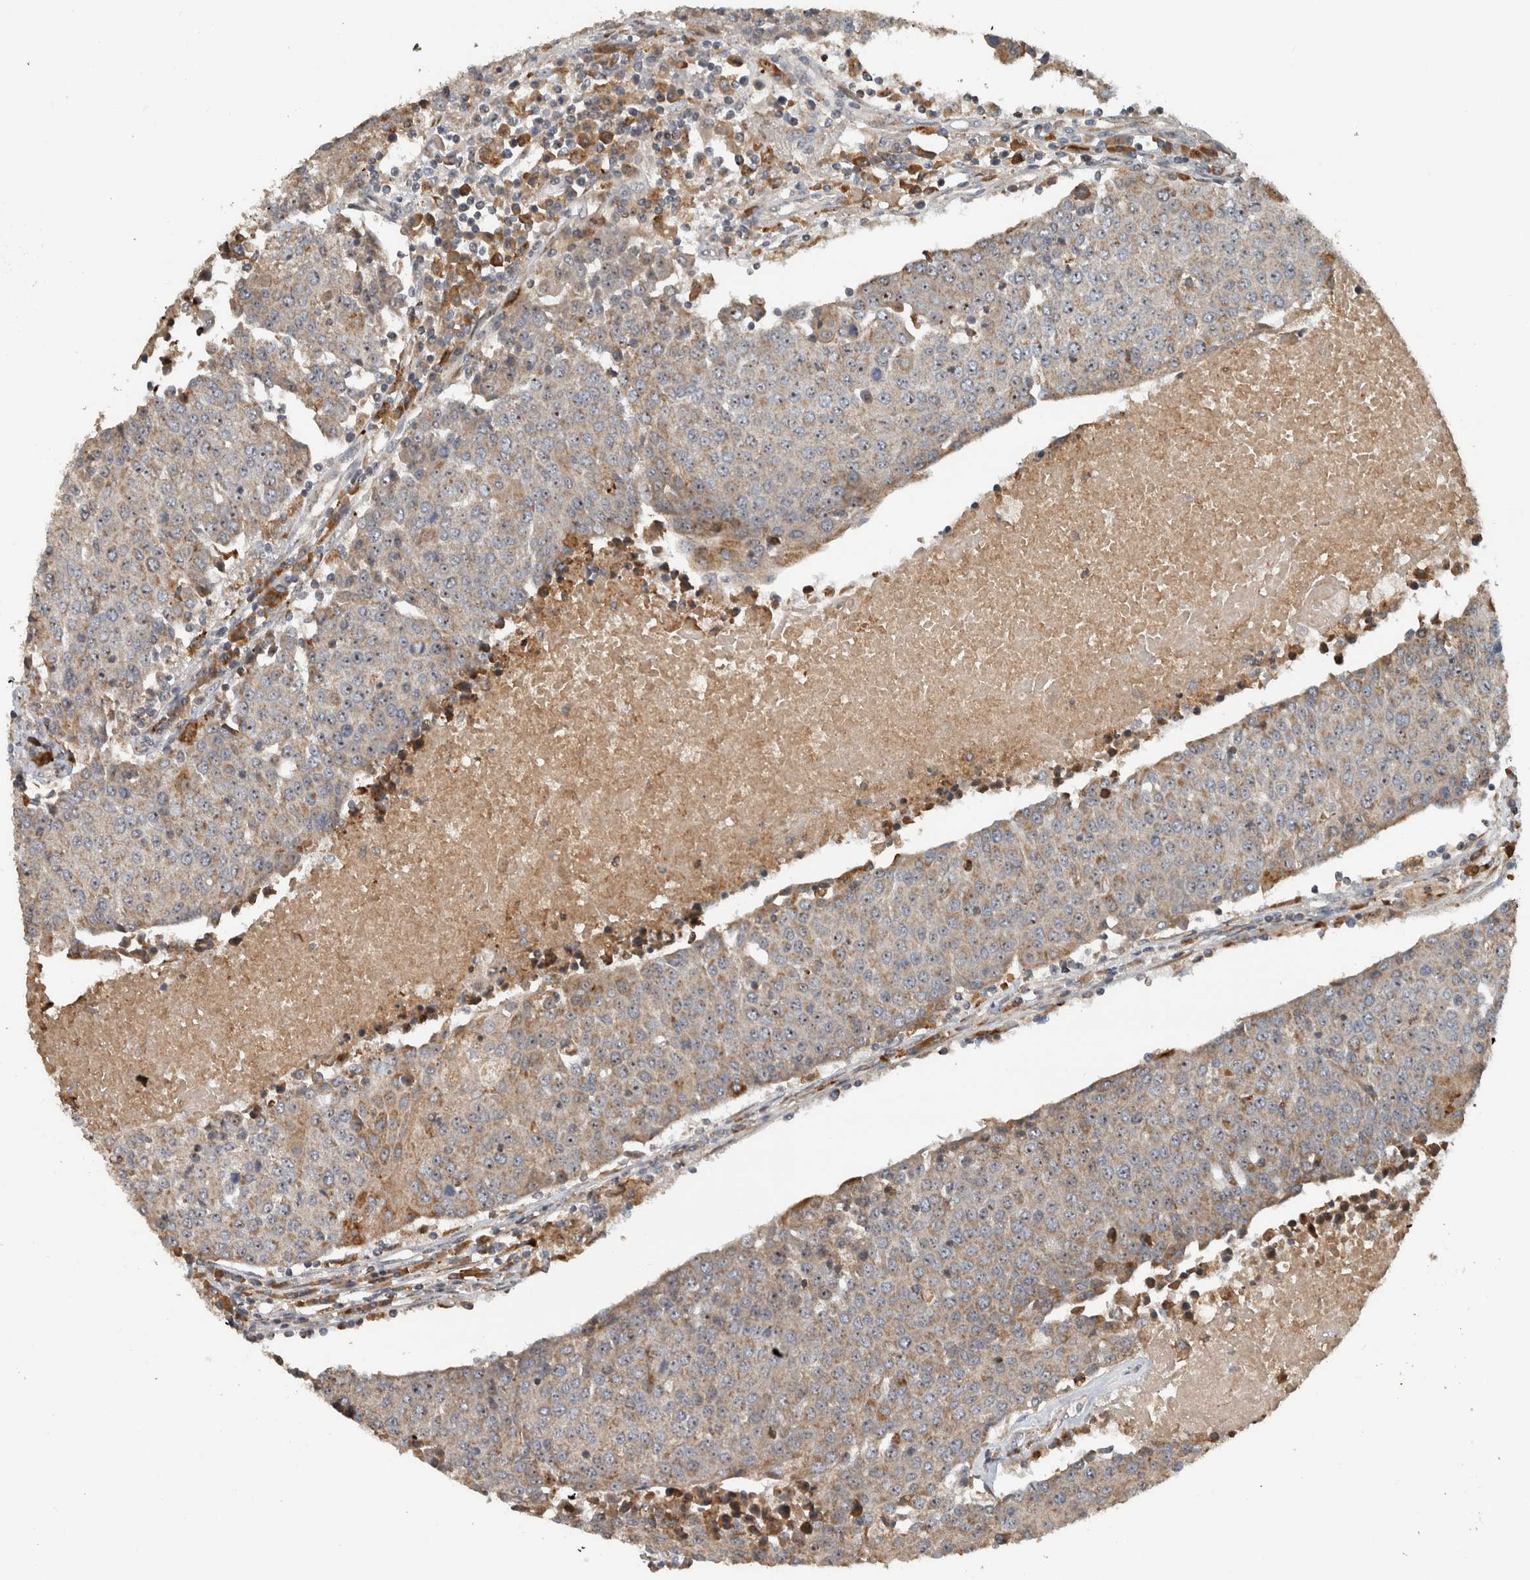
{"staining": {"intensity": "weak", "quantity": ">75%", "location": "cytoplasmic/membranous,nuclear"}, "tissue": "urothelial cancer", "cell_type": "Tumor cells", "image_type": "cancer", "snomed": [{"axis": "morphology", "description": "Urothelial carcinoma, High grade"}, {"axis": "topography", "description": "Urinary bladder"}], "caption": "Brown immunohistochemical staining in urothelial cancer demonstrates weak cytoplasmic/membranous and nuclear positivity in about >75% of tumor cells. (Brightfield microscopy of DAB IHC at high magnification).", "gene": "GPR137B", "patient": {"sex": "female", "age": 85}}